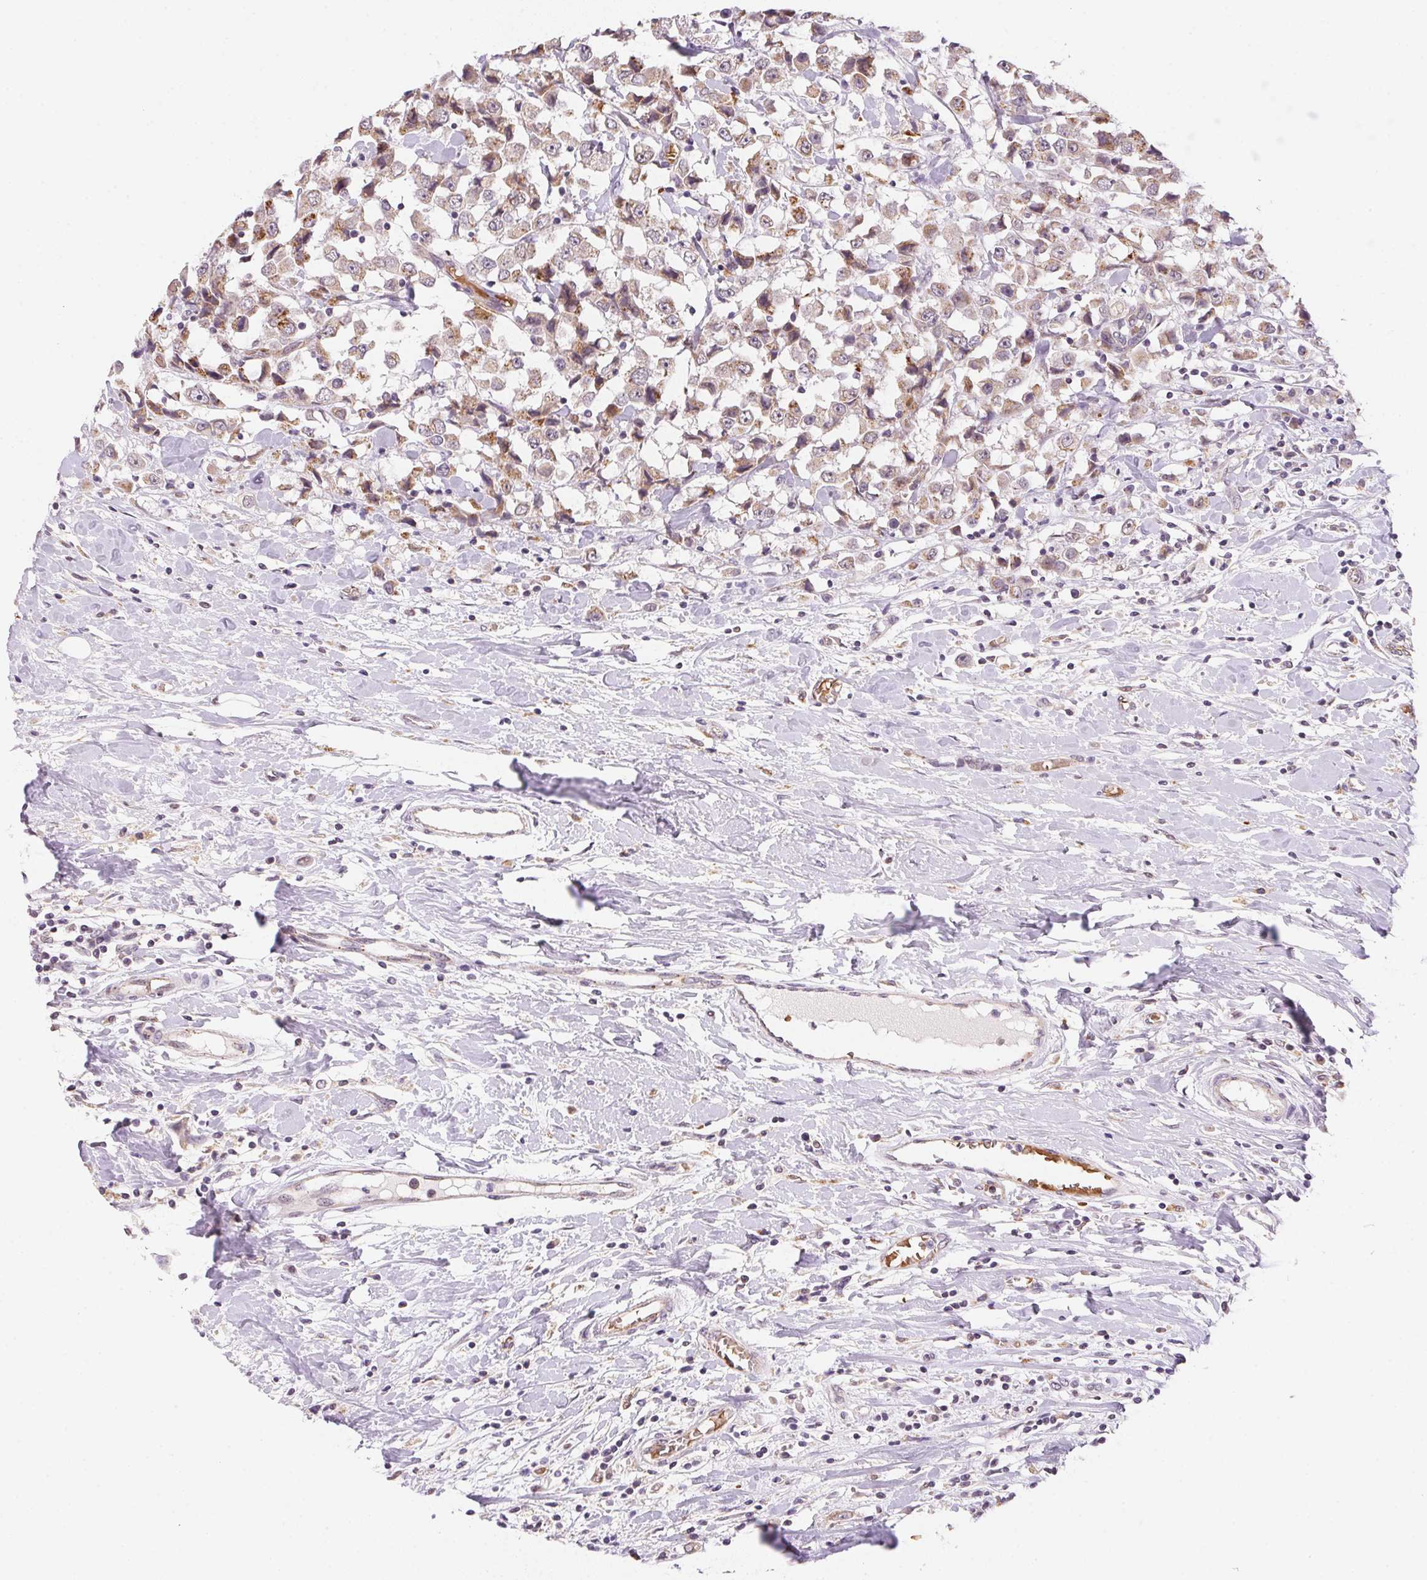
{"staining": {"intensity": "moderate", "quantity": ">75%", "location": "cytoplasmic/membranous"}, "tissue": "breast cancer", "cell_type": "Tumor cells", "image_type": "cancer", "snomed": [{"axis": "morphology", "description": "Duct carcinoma"}, {"axis": "topography", "description": "Breast"}], "caption": "Breast invasive ductal carcinoma stained with a protein marker displays moderate staining in tumor cells.", "gene": "METTL13", "patient": {"sex": "female", "age": 61}}